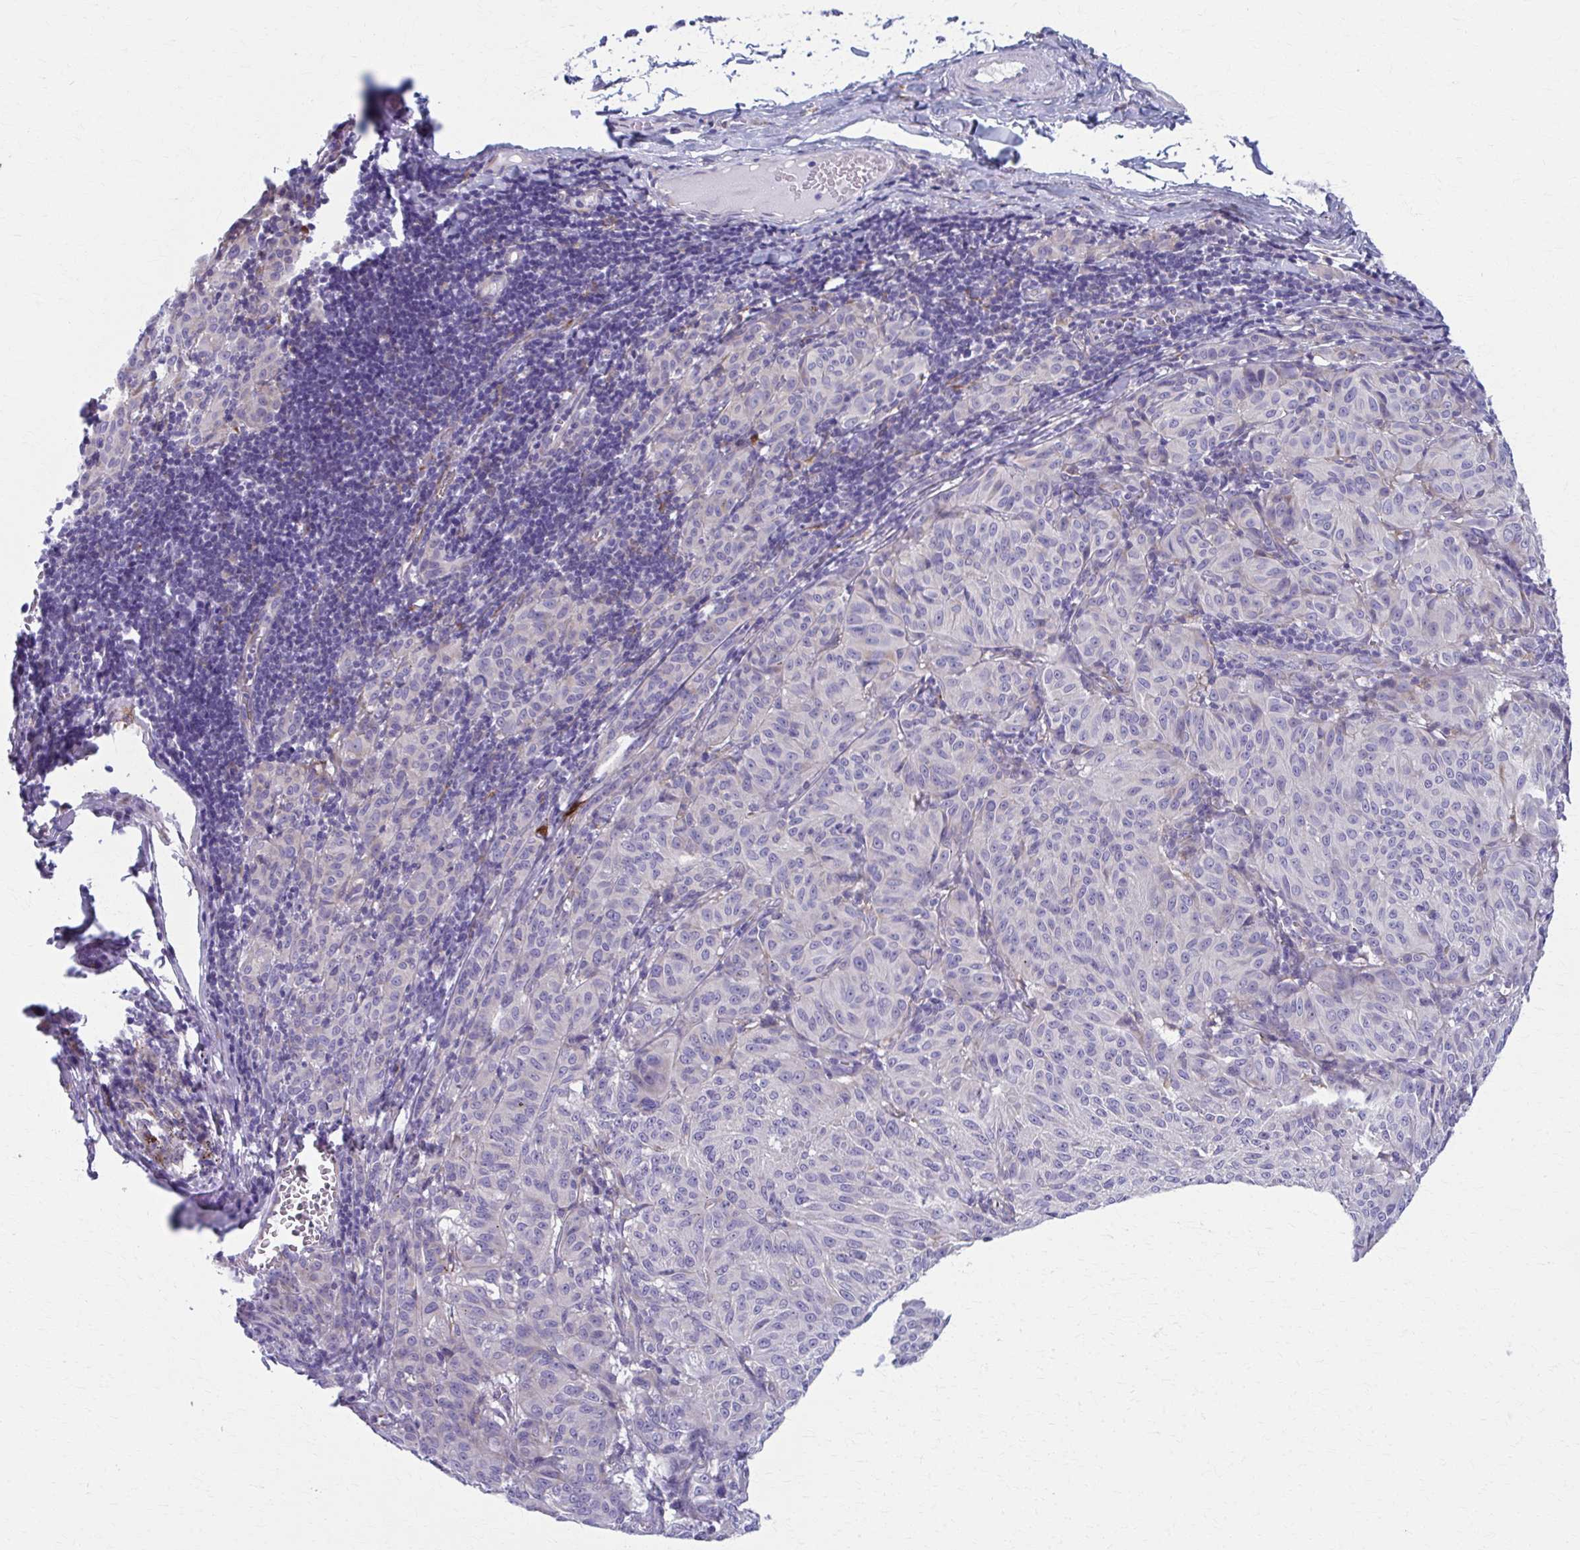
{"staining": {"intensity": "negative", "quantity": "none", "location": "none"}, "tissue": "melanoma", "cell_type": "Tumor cells", "image_type": "cancer", "snomed": [{"axis": "morphology", "description": "Malignant melanoma, NOS"}, {"axis": "topography", "description": "Skin"}], "caption": "IHC of melanoma displays no positivity in tumor cells.", "gene": "SPATS2L", "patient": {"sex": "female", "age": 72}}